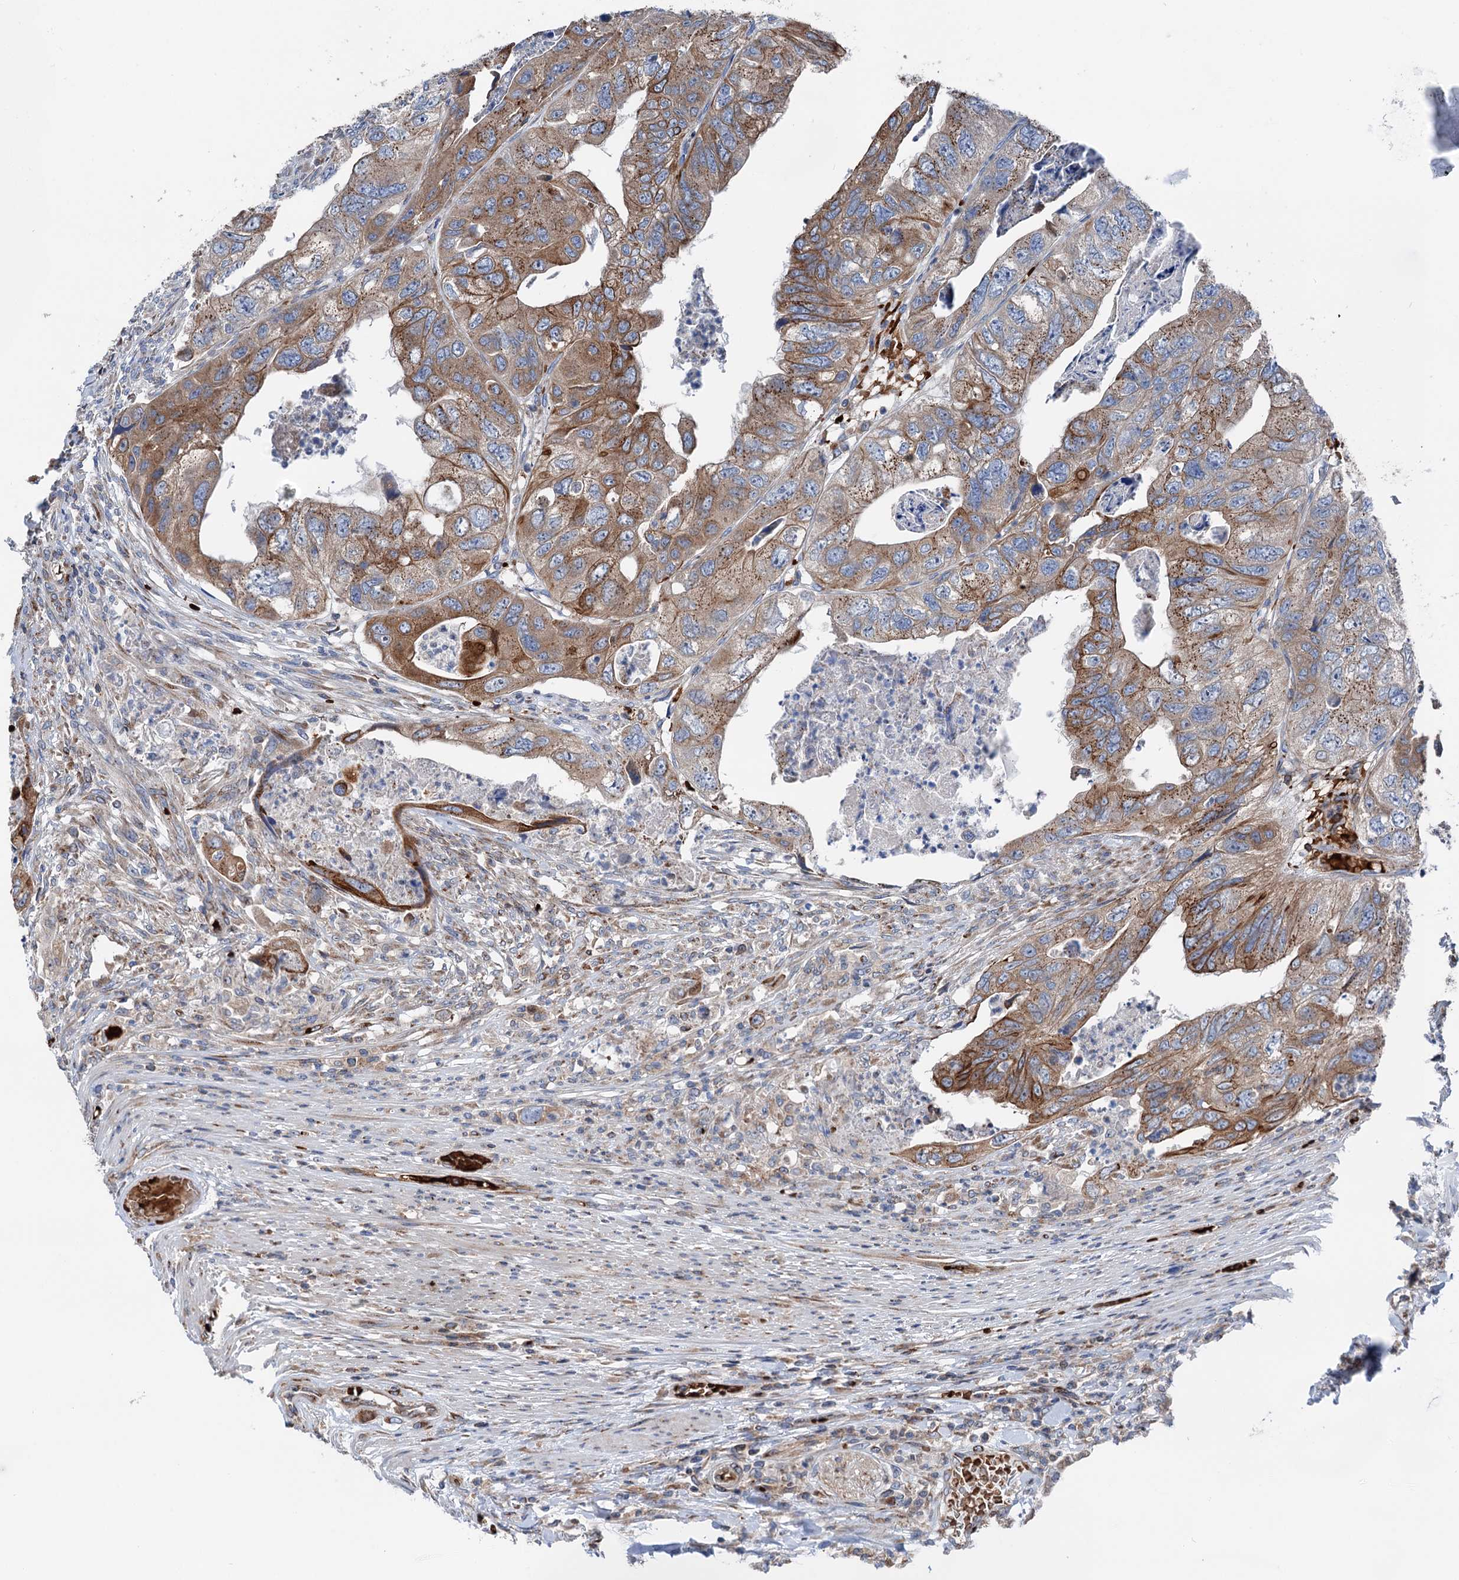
{"staining": {"intensity": "moderate", "quantity": ">75%", "location": "cytoplasmic/membranous"}, "tissue": "colorectal cancer", "cell_type": "Tumor cells", "image_type": "cancer", "snomed": [{"axis": "morphology", "description": "Adenocarcinoma, NOS"}, {"axis": "topography", "description": "Rectum"}], "caption": "Immunohistochemical staining of colorectal adenocarcinoma reveals moderate cytoplasmic/membranous protein positivity in about >75% of tumor cells.", "gene": "EIPR1", "patient": {"sex": "male", "age": 63}}